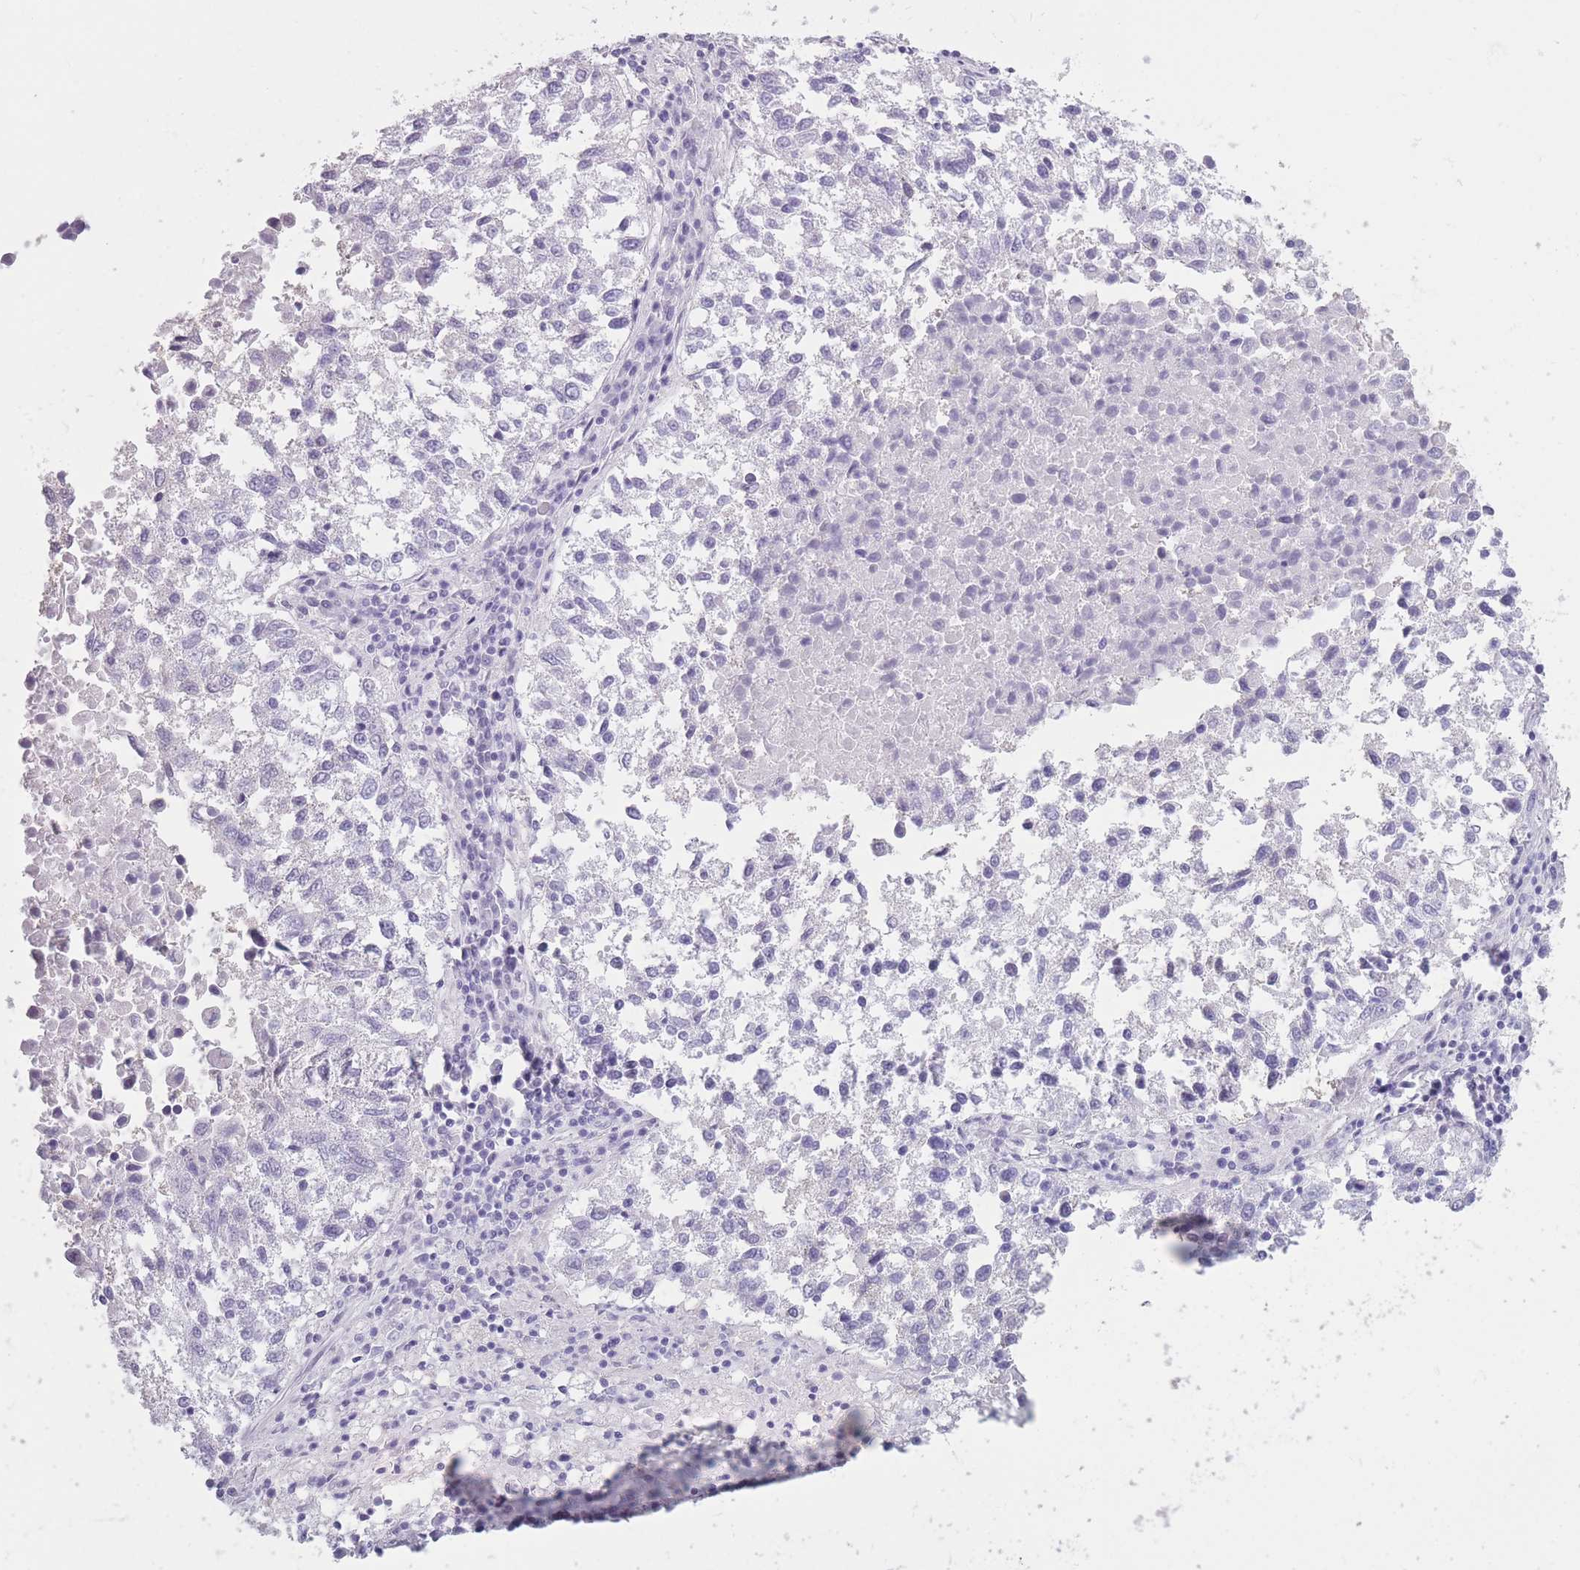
{"staining": {"intensity": "negative", "quantity": "none", "location": "none"}, "tissue": "lung cancer", "cell_type": "Tumor cells", "image_type": "cancer", "snomed": [{"axis": "morphology", "description": "Squamous cell carcinoma, NOS"}, {"axis": "topography", "description": "Lung"}], "caption": "Tumor cells show no significant protein staining in lung cancer (squamous cell carcinoma).", "gene": "OR7C1", "patient": {"sex": "male", "age": 73}}